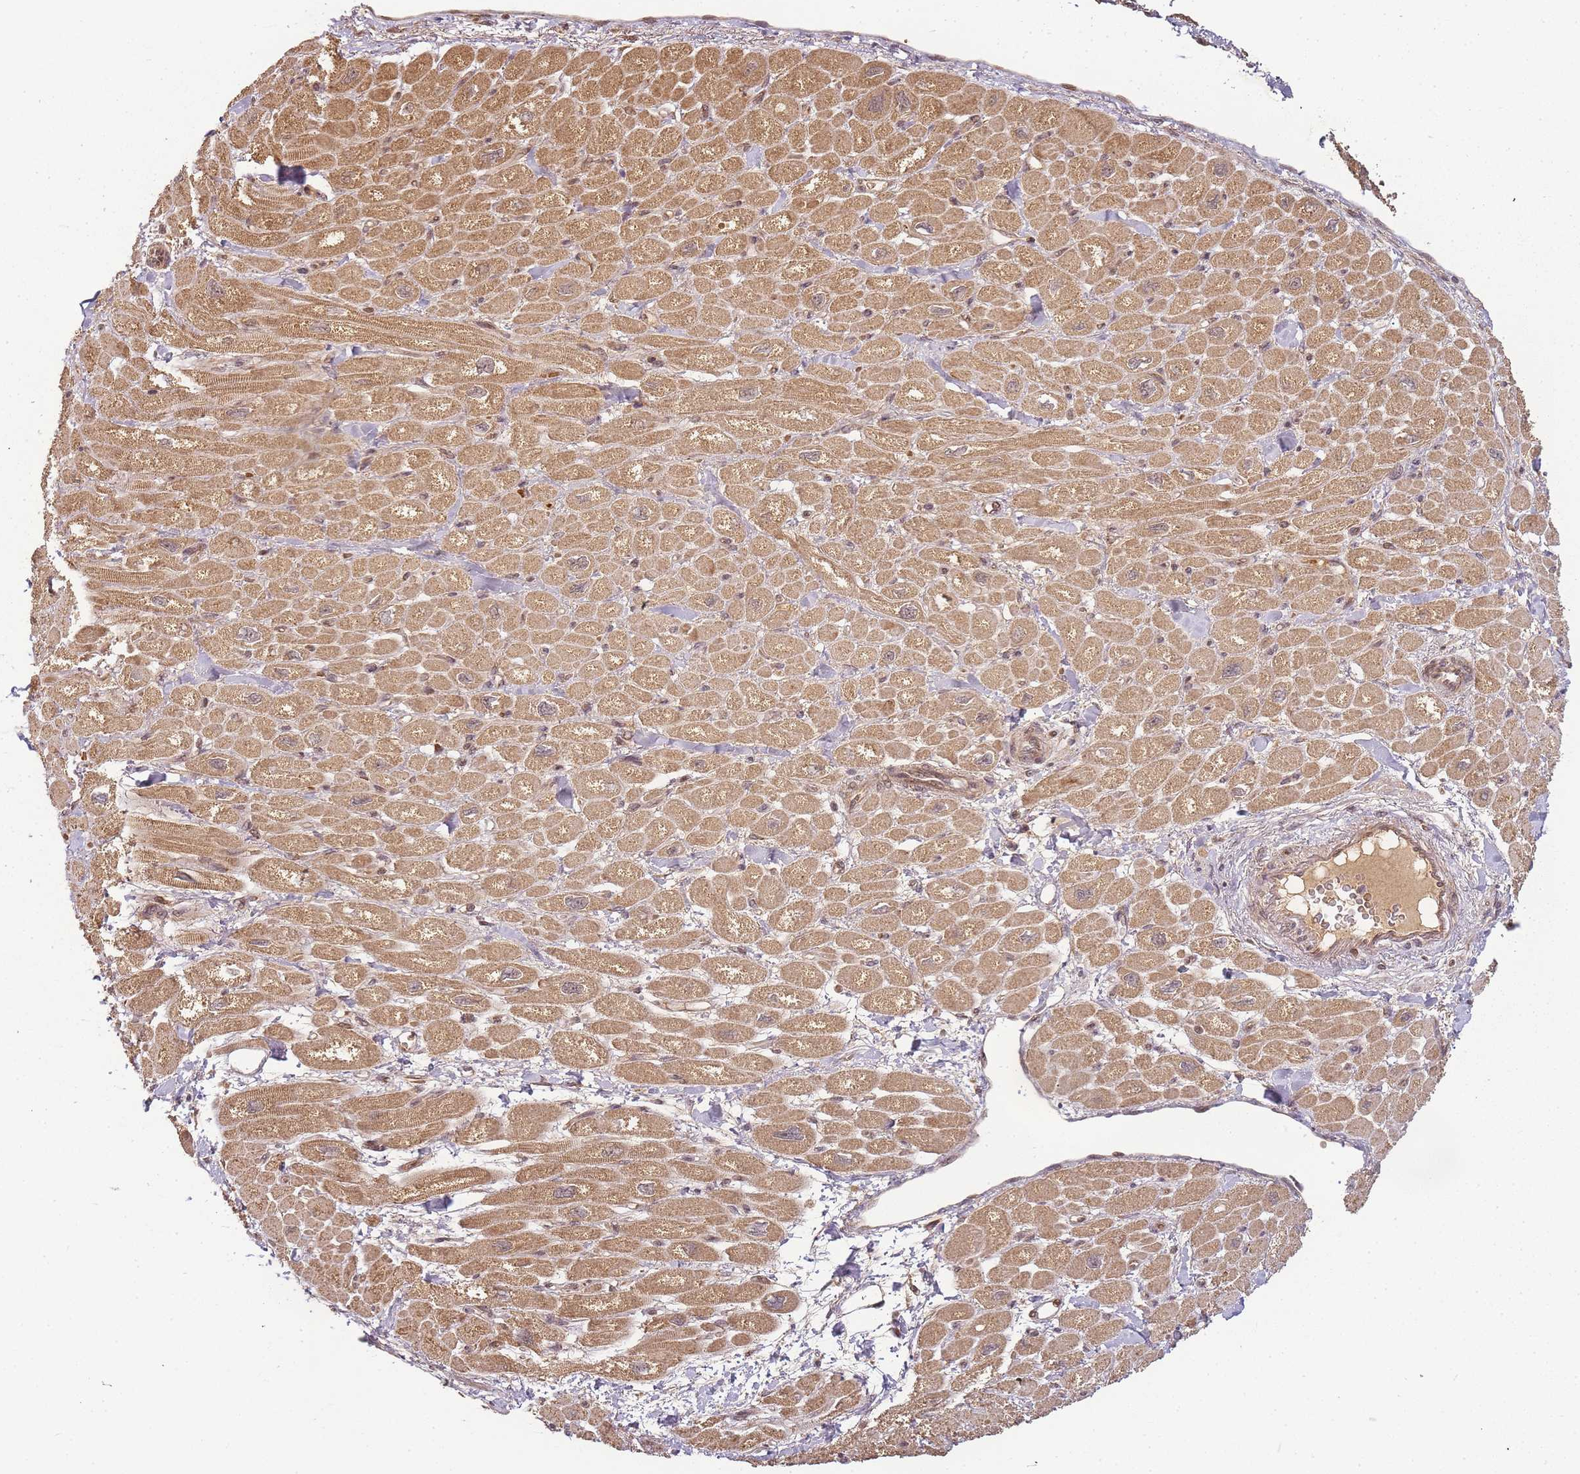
{"staining": {"intensity": "moderate", "quantity": ">75%", "location": "cytoplasmic/membranous"}, "tissue": "heart muscle", "cell_type": "Cardiomyocytes", "image_type": "normal", "snomed": [{"axis": "morphology", "description": "Normal tissue, NOS"}, {"axis": "topography", "description": "Heart"}], "caption": "DAB (3,3'-diaminobenzidine) immunohistochemical staining of normal heart muscle demonstrates moderate cytoplasmic/membranous protein expression in about >75% of cardiomyocytes.", "gene": "ZNF497", "patient": {"sex": "male", "age": 65}}